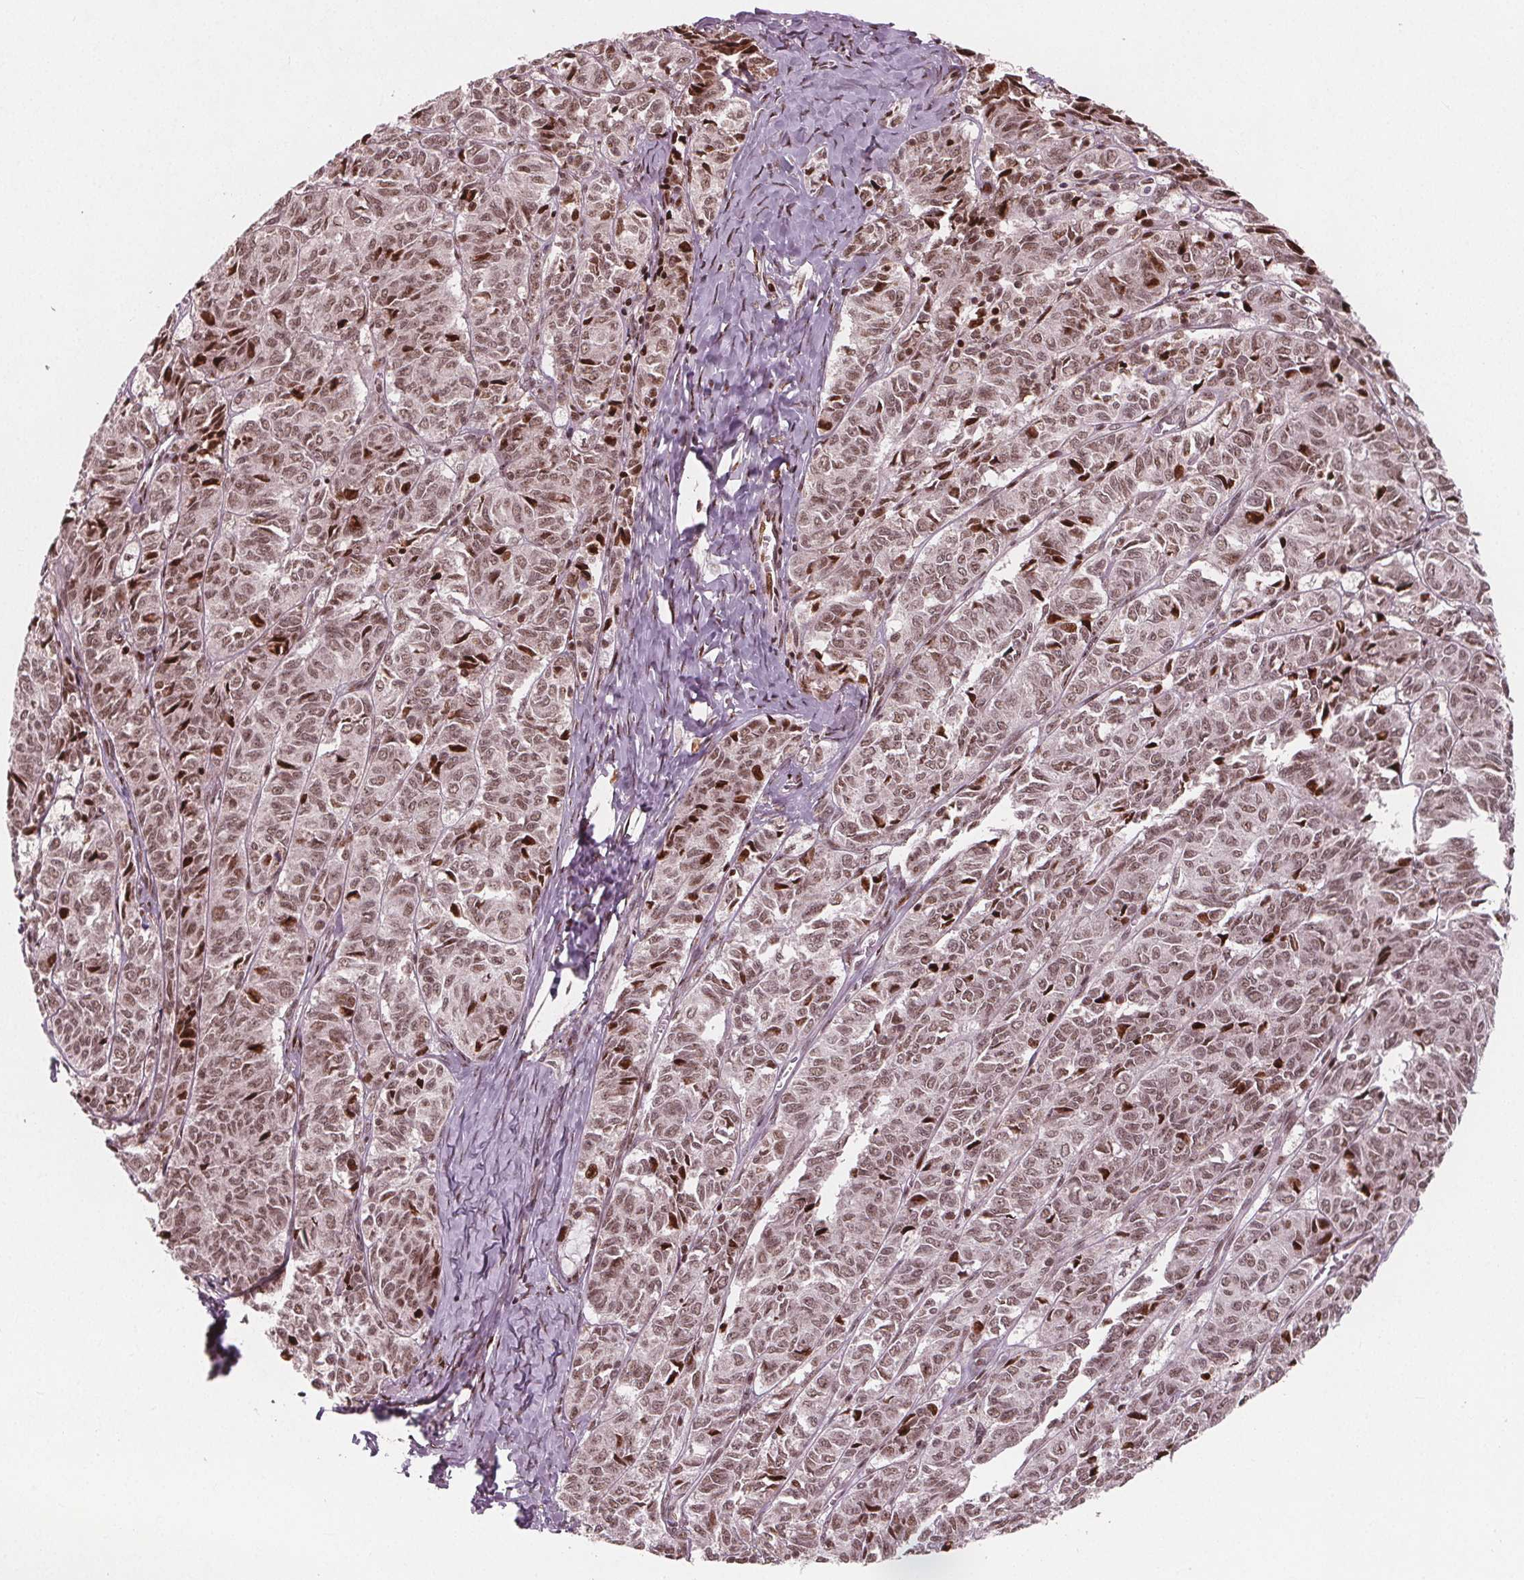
{"staining": {"intensity": "weak", "quantity": ">75%", "location": "nuclear"}, "tissue": "ovarian cancer", "cell_type": "Tumor cells", "image_type": "cancer", "snomed": [{"axis": "morphology", "description": "Carcinoma, endometroid"}, {"axis": "topography", "description": "Ovary"}], "caption": "Tumor cells show low levels of weak nuclear positivity in about >75% of cells in endometroid carcinoma (ovarian). (brown staining indicates protein expression, while blue staining denotes nuclei).", "gene": "SNRNP35", "patient": {"sex": "female", "age": 80}}